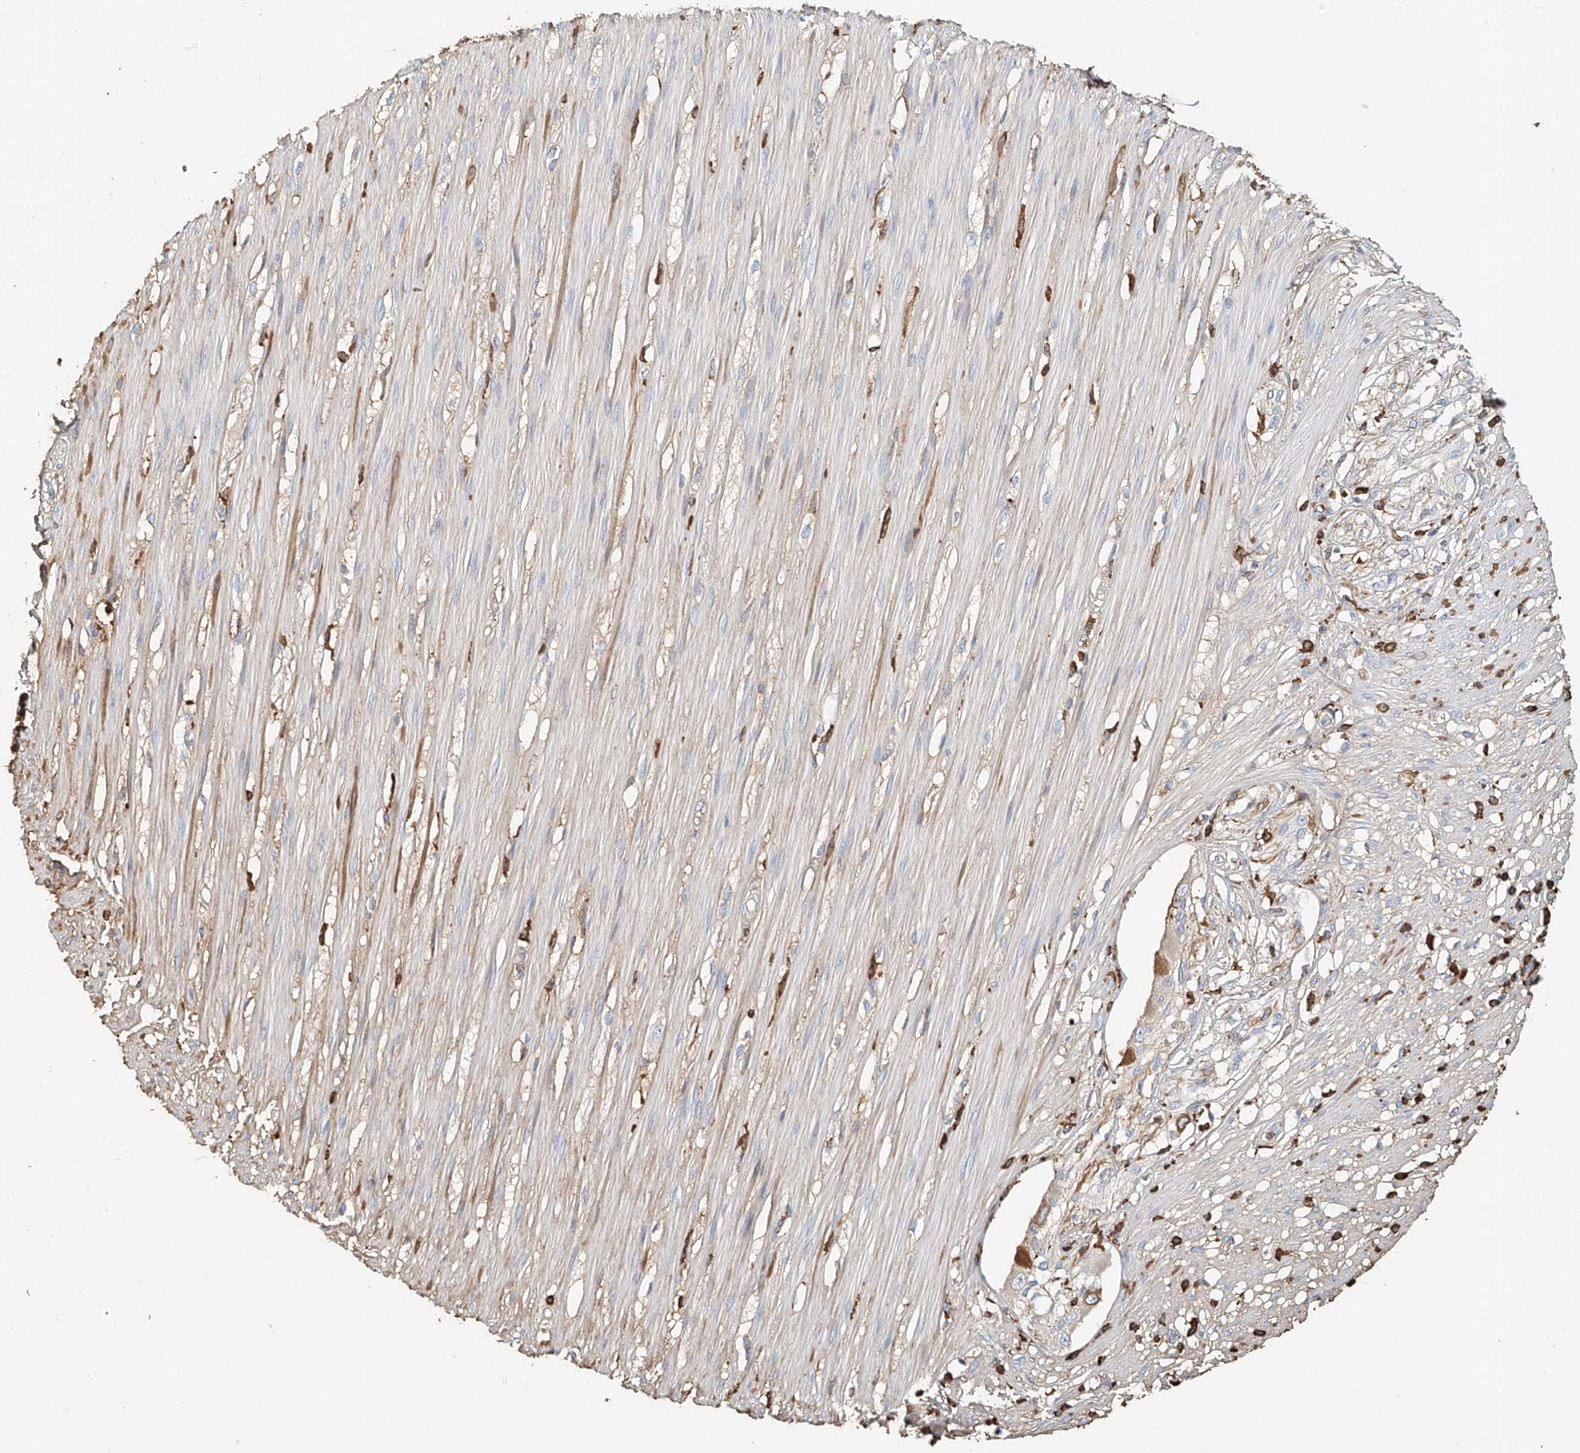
{"staining": {"intensity": "negative", "quantity": "none", "location": "none"}, "tissue": "smooth muscle", "cell_type": "Smooth muscle cells", "image_type": "normal", "snomed": [{"axis": "morphology", "description": "Normal tissue, NOS"}, {"axis": "morphology", "description": "Adenocarcinoma, NOS"}, {"axis": "topography", "description": "Colon"}, {"axis": "topography", "description": "Peripheral nerve tissue"}], "caption": "An immunohistochemistry (IHC) micrograph of benign smooth muscle is shown. There is no staining in smooth muscle cells of smooth muscle.", "gene": "ZFP30", "patient": {"sex": "male", "age": 14}}